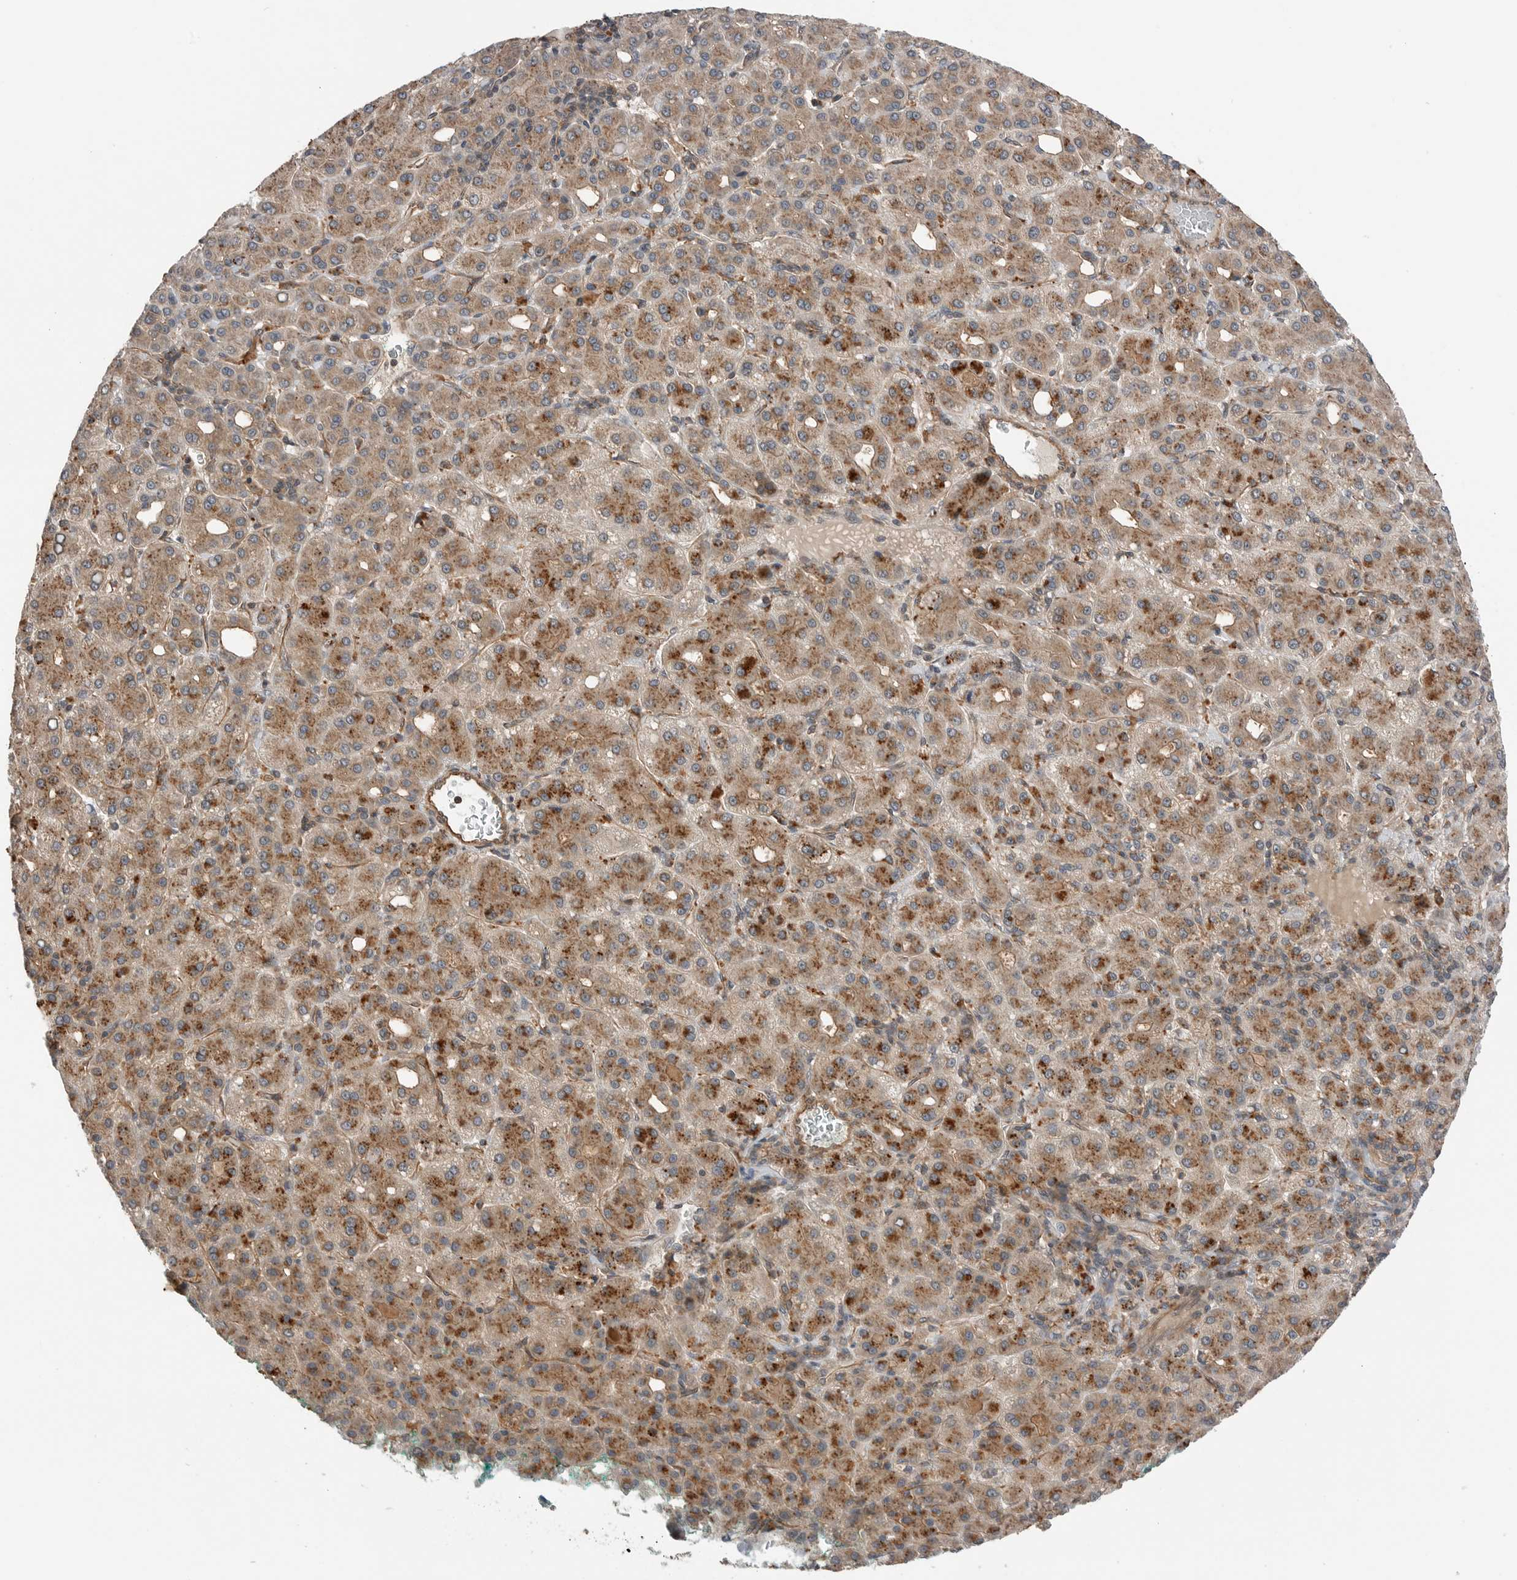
{"staining": {"intensity": "moderate", "quantity": ">75%", "location": "cytoplasmic/membranous"}, "tissue": "liver cancer", "cell_type": "Tumor cells", "image_type": "cancer", "snomed": [{"axis": "morphology", "description": "Carcinoma, Hepatocellular, NOS"}, {"axis": "topography", "description": "Liver"}], "caption": "An image of liver cancer (hepatocellular carcinoma) stained for a protein demonstrates moderate cytoplasmic/membranous brown staining in tumor cells.", "gene": "PEAK1", "patient": {"sex": "male", "age": 65}}